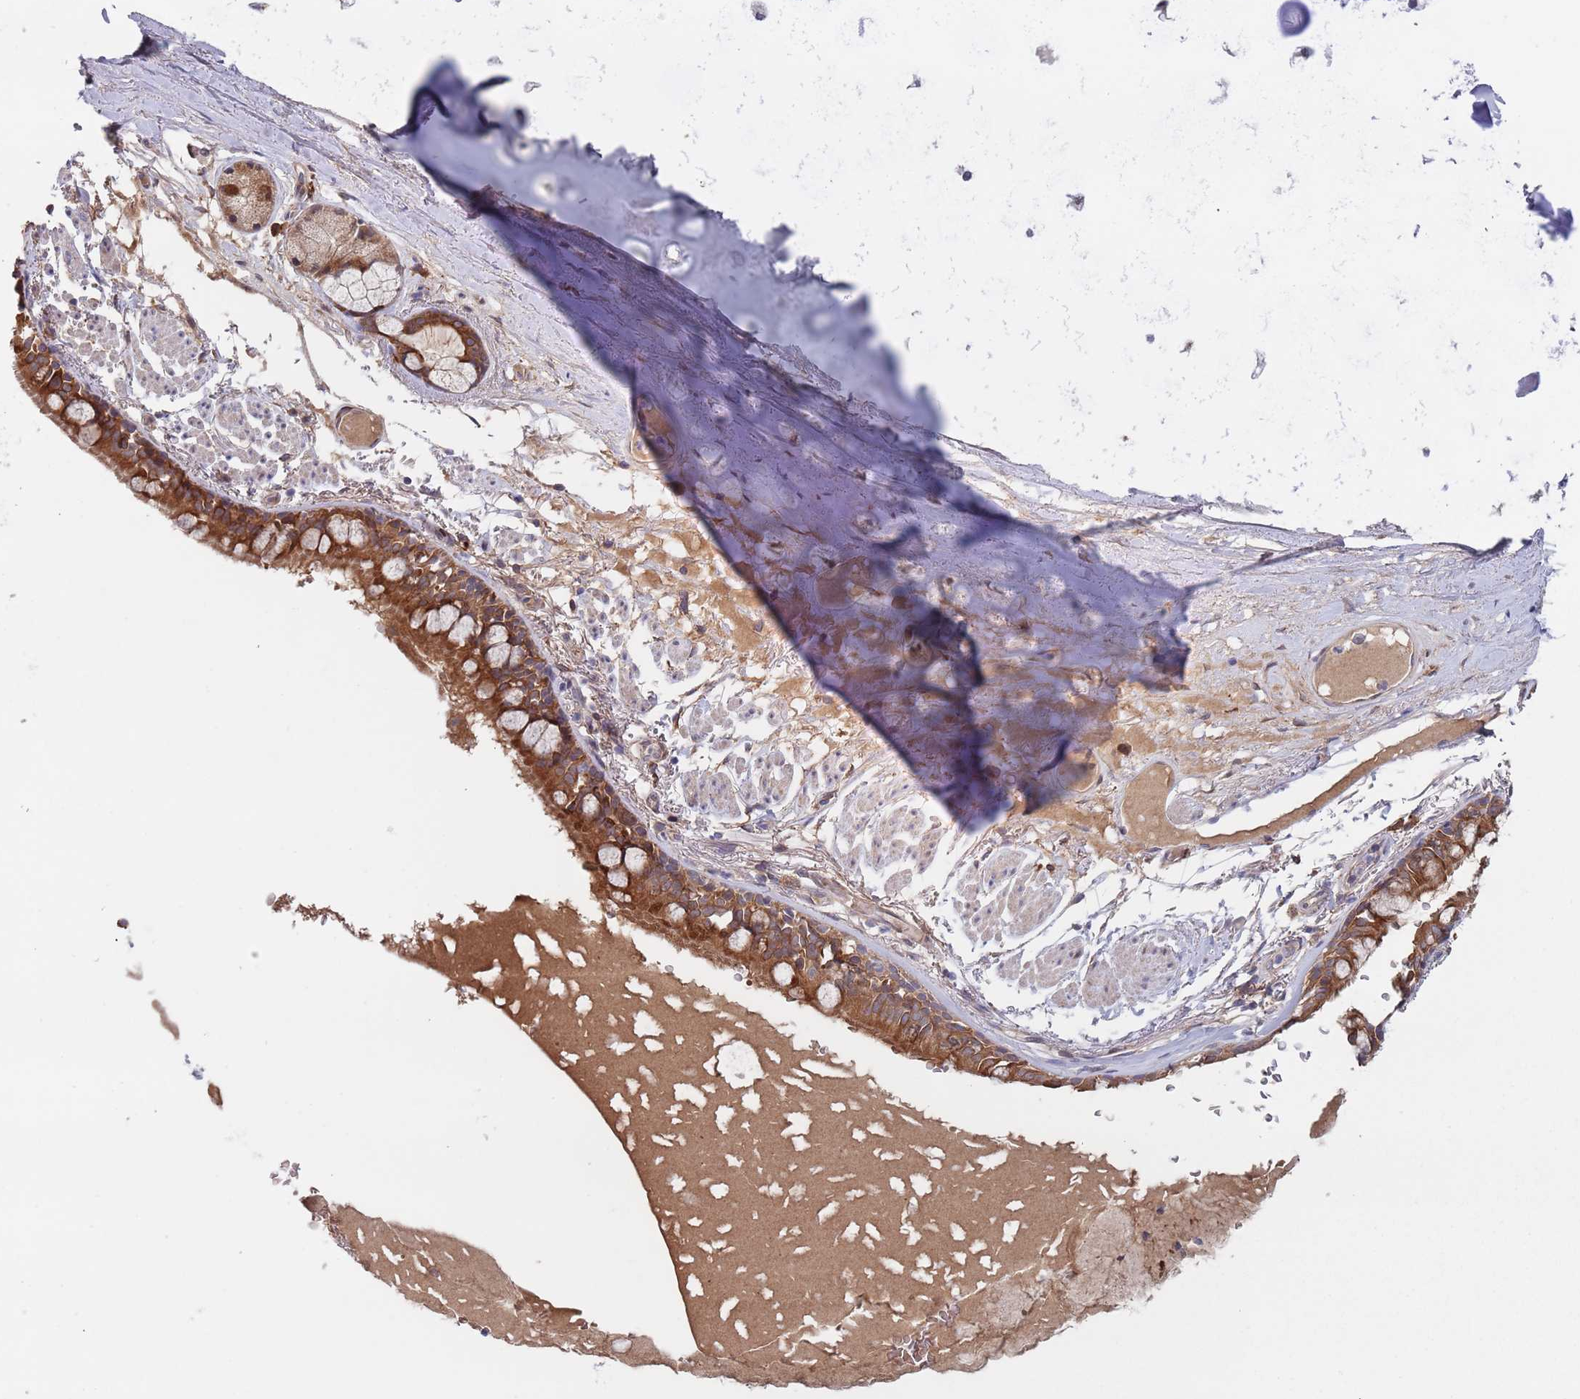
{"staining": {"intensity": "strong", "quantity": ">75%", "location": "cytoplasmic/membranous"}, "tissue": "bronchus", "cell_type": "Respiratory epithelial cells", "image_type": "normal", "snomed": [{"axis": "morphology", "description": "Normal tissue, NOS"}, {"axis": "topography", "description": "Bronchus"}], "caption": "Brown immunohistochemical staining in benign human bronchus shows strong cytoplasmic/membranous positivity in about >75% of respiratory epithelial cells. (Stains: DAB in brown, nuclei in blue, Microscopy: brightfield microscopy at high magnification).", "gene": "ZNF140", "patient": {"sex": "male", "age": 70}}